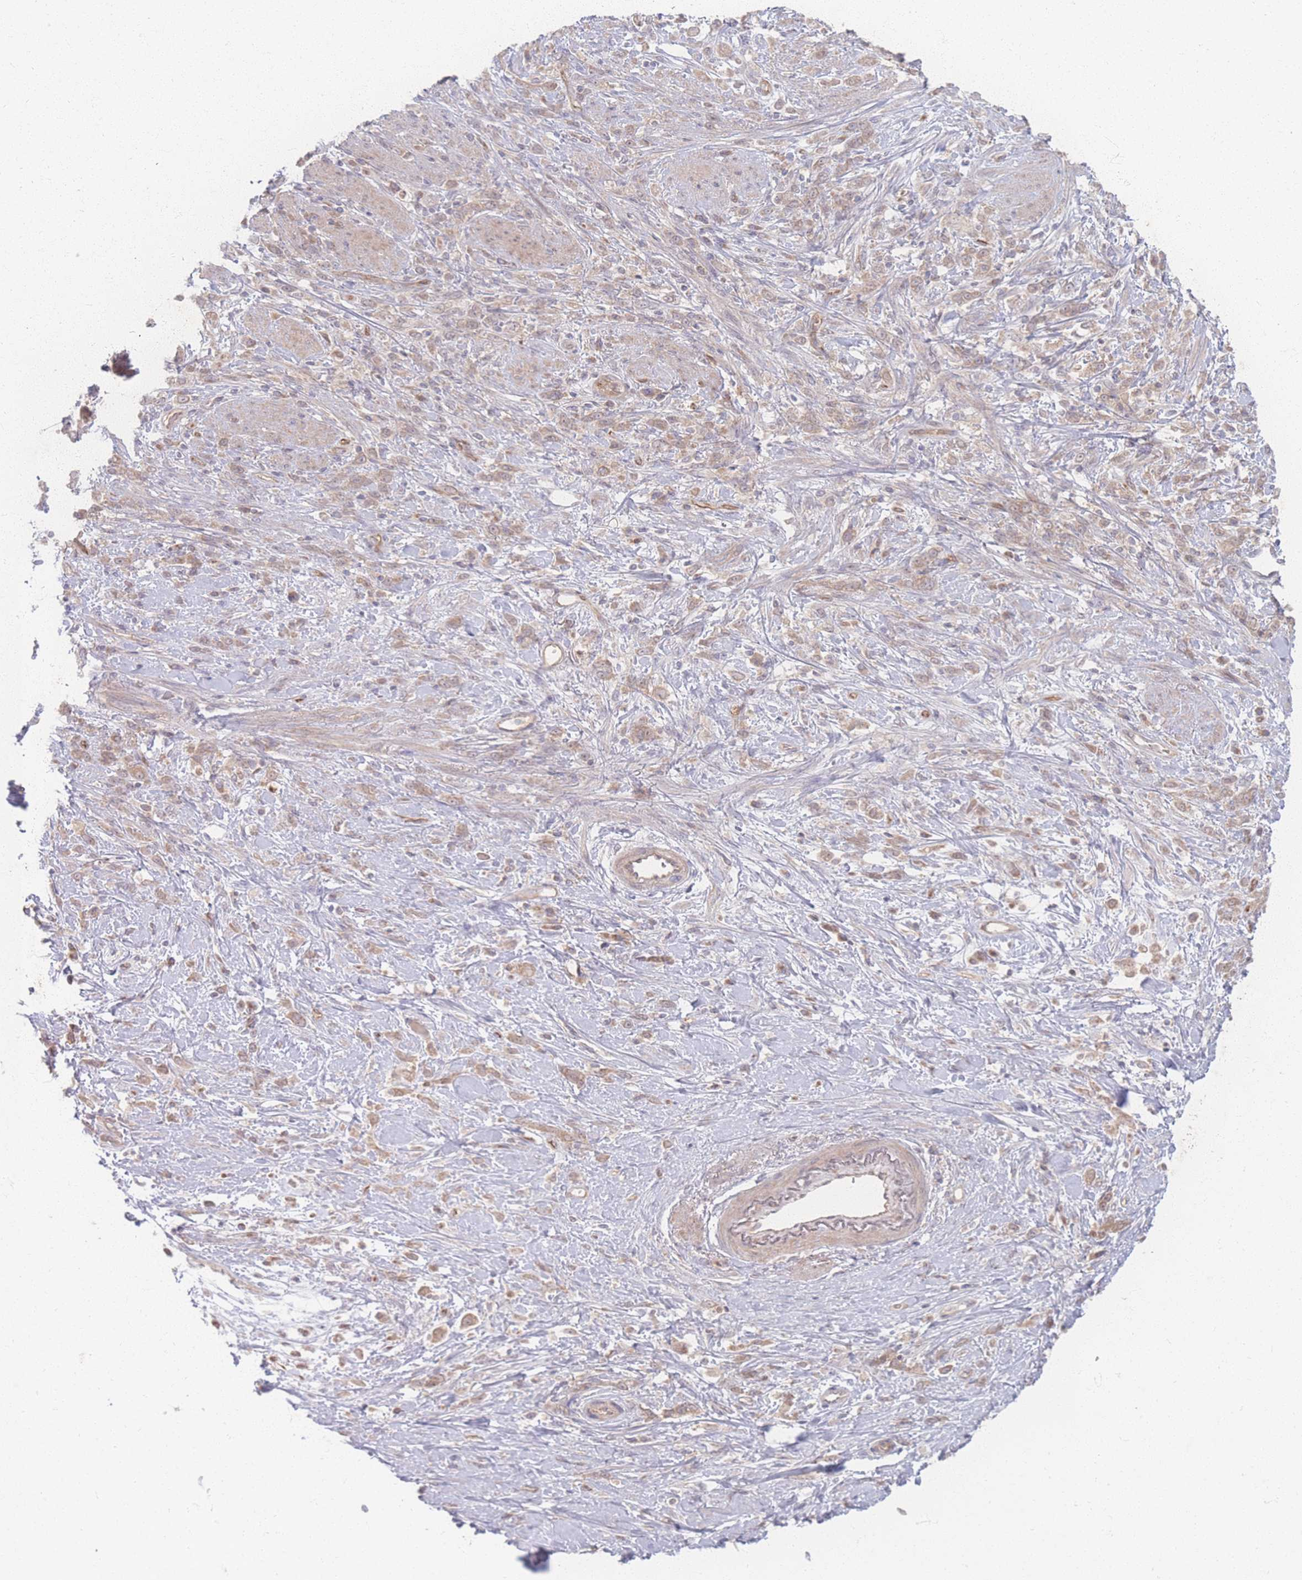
{"staining": {"intensity": "moderate", "quantity": ">75%", "location": "cytoplasmic/membranous"}, "tissue": "stomach cancer", "cell_type": "Tumor cells", "image_type": "cancer", "snomed": [{"axis": "morphology", "description": "Adenocarcinoma, NOS"}, {"axis": "topography", "description": "Stomach"}], "caption": "Protein staining displays moderate cytoplasmic/membranous expression in approximately >75% of tumor cells in stomach cancer.", "gene": "INSR", "patient": {"sex": "female", "age": 60}}